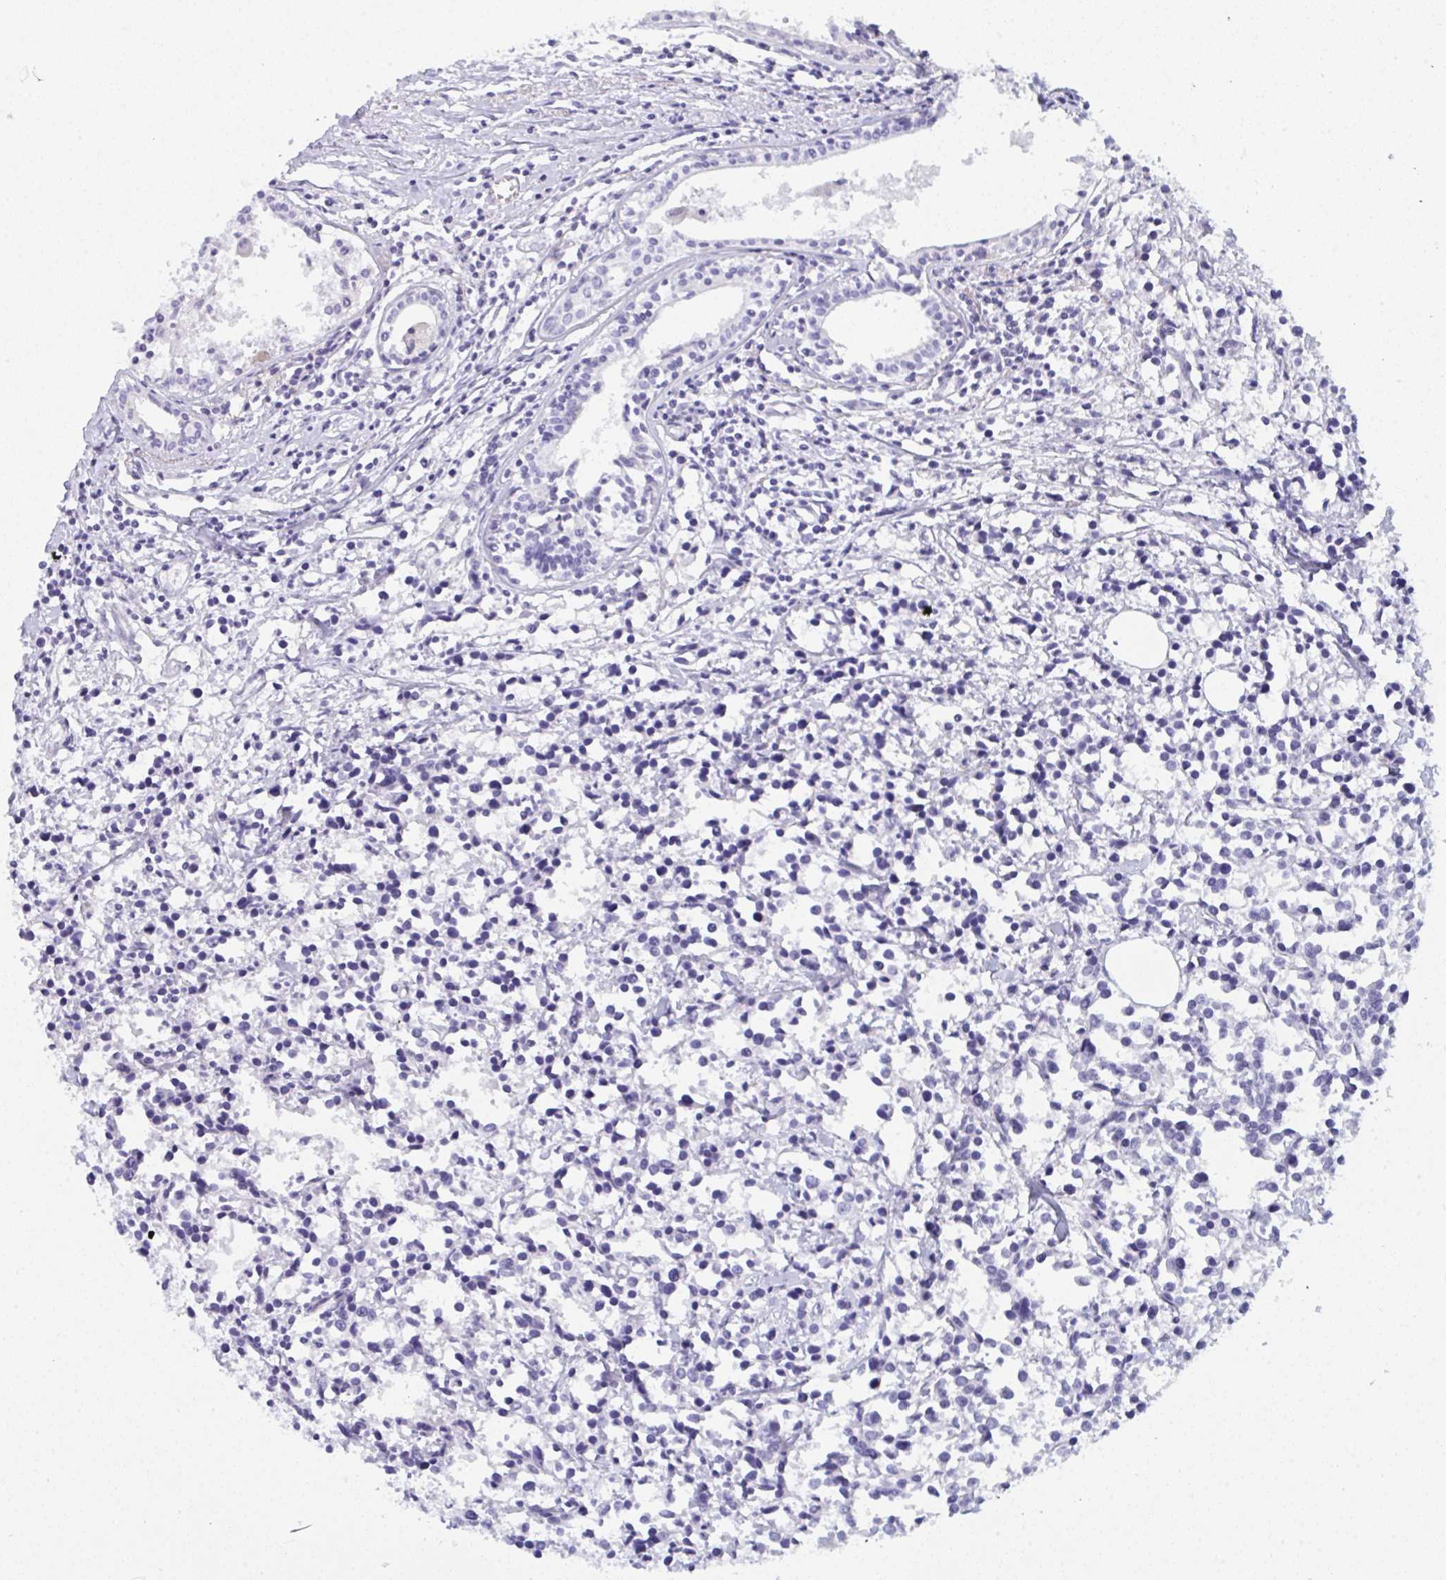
{"staining": {"intensity": "negative", "quantity": "none", "location": "none"}, "tissue": "breast cancer", "cell_type": "Tumor cells", "image_type": "cancer", "snomed": [{"axis": "morphology", "description": "Duct carcinoma"}, {"axis": "topography", "description": "Breast"}], "caption": "Immunohistochemistry photomicrograph of neoplastic tissue: infiltrating ductal carcinoma (breast) stained with DAB demonstrates no significant protein expression in tumor cells.", "gene": "PRDM9", "patient": {"sex": "female", "age": 80}}